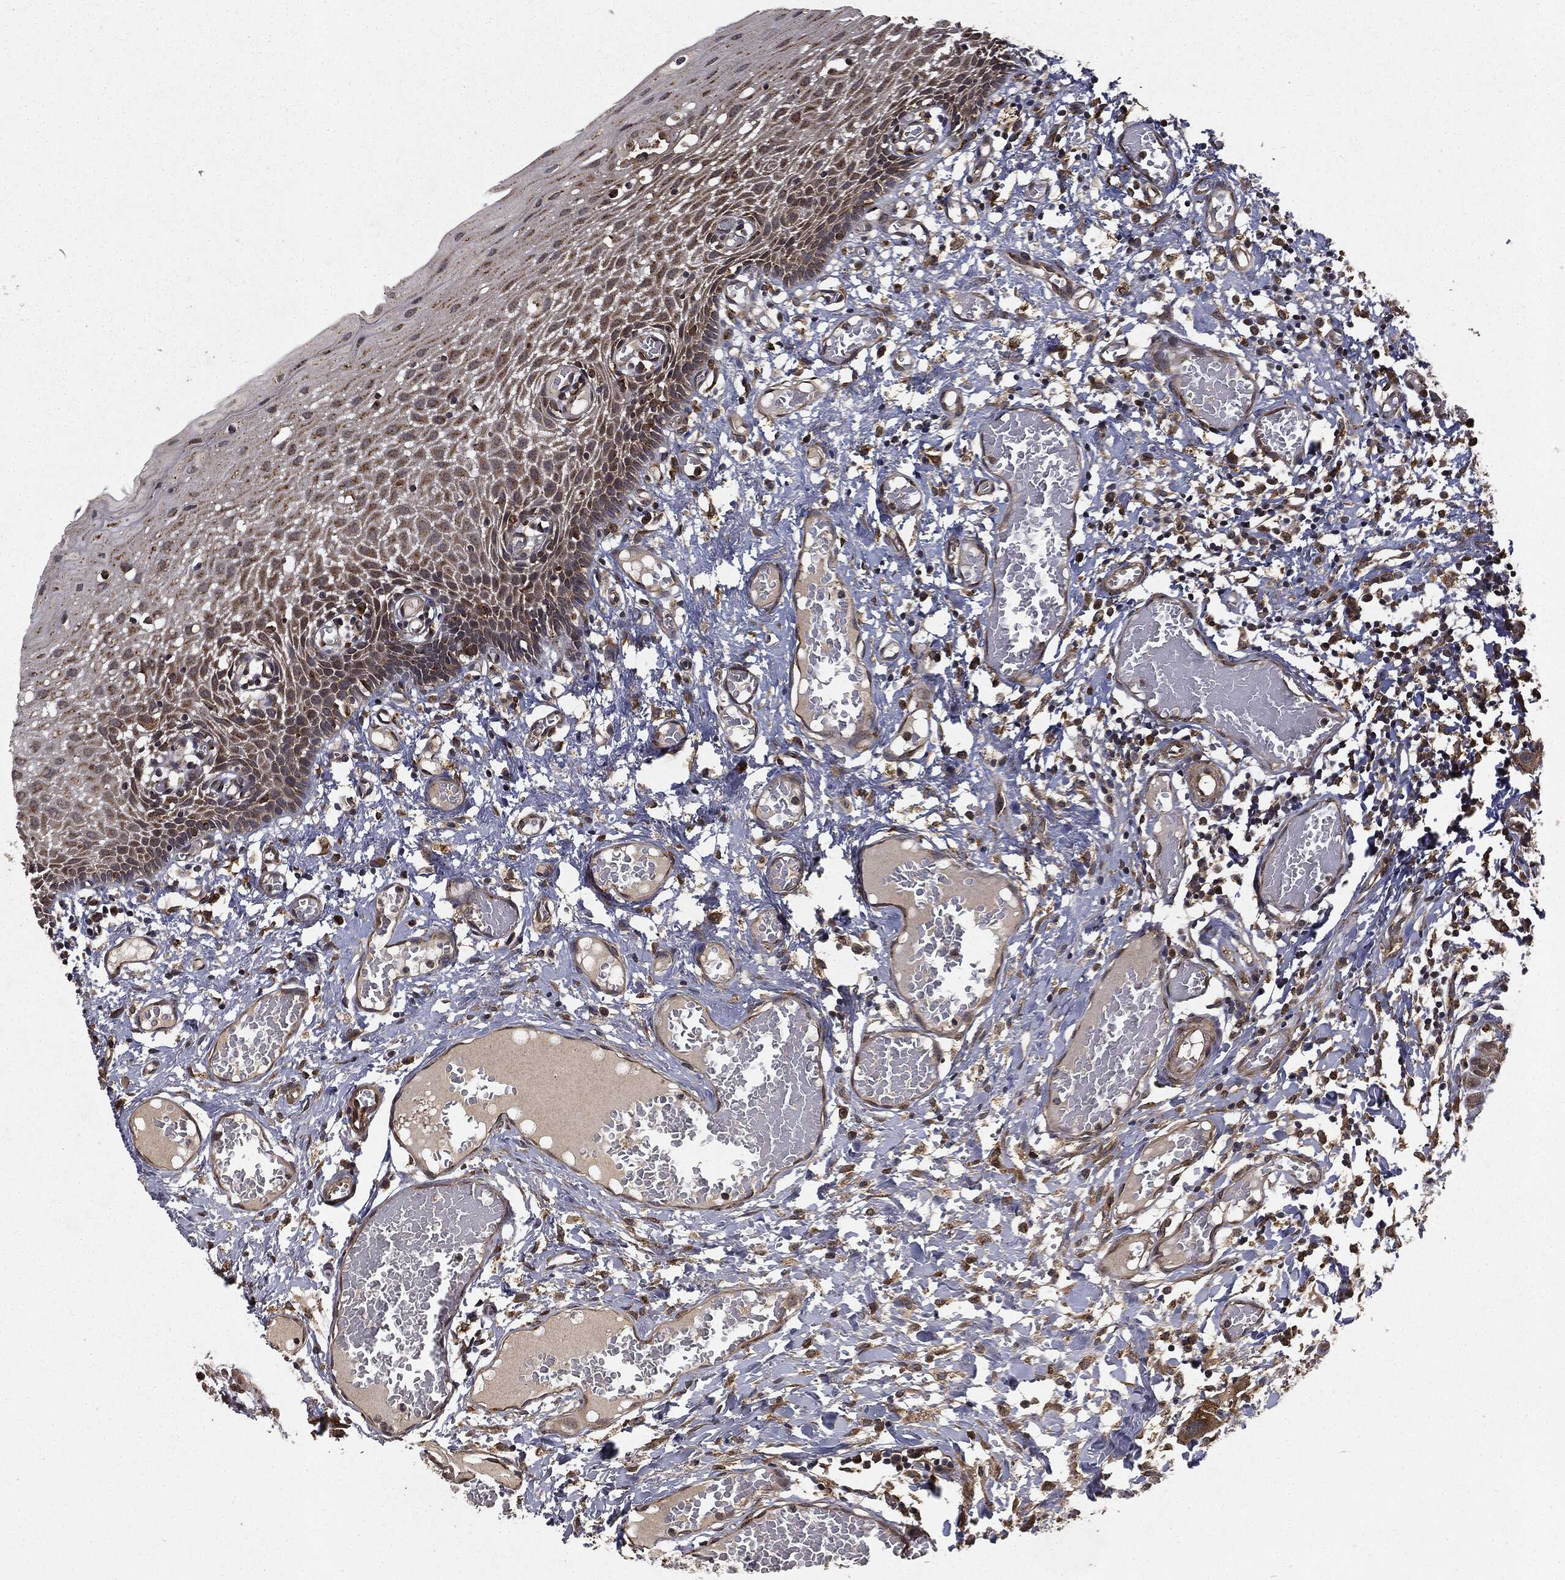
{"staining": {"intensity": "moderate", "quantity": ">75%", "location": "cytoplasmic/membranous"}, "tissue": "oral mucosa", "cell_type": "Squamous epithelial cells", "image_type": "normal", "snomed": [{"axis": "morphology", "description": "Normal tissue, NOS"}, {"axis": "morphology", "description": "Squamous cell carcinoma, NOS"}, {"axis": "topography", "description": "Oral tissue"}, {"axis": "topography", "description": "Head-Neck"}], "caption": "DAB (3,3'-diaminobenzidine) immunohistochemical staining of unremarkable oral mucosa exhibits moderate cytoplasmic/membranous protein expression in approximately >75% of squamous epithelial cells.", "gene": "MIER2", "patient": {"sex": "female", "age": 70}}